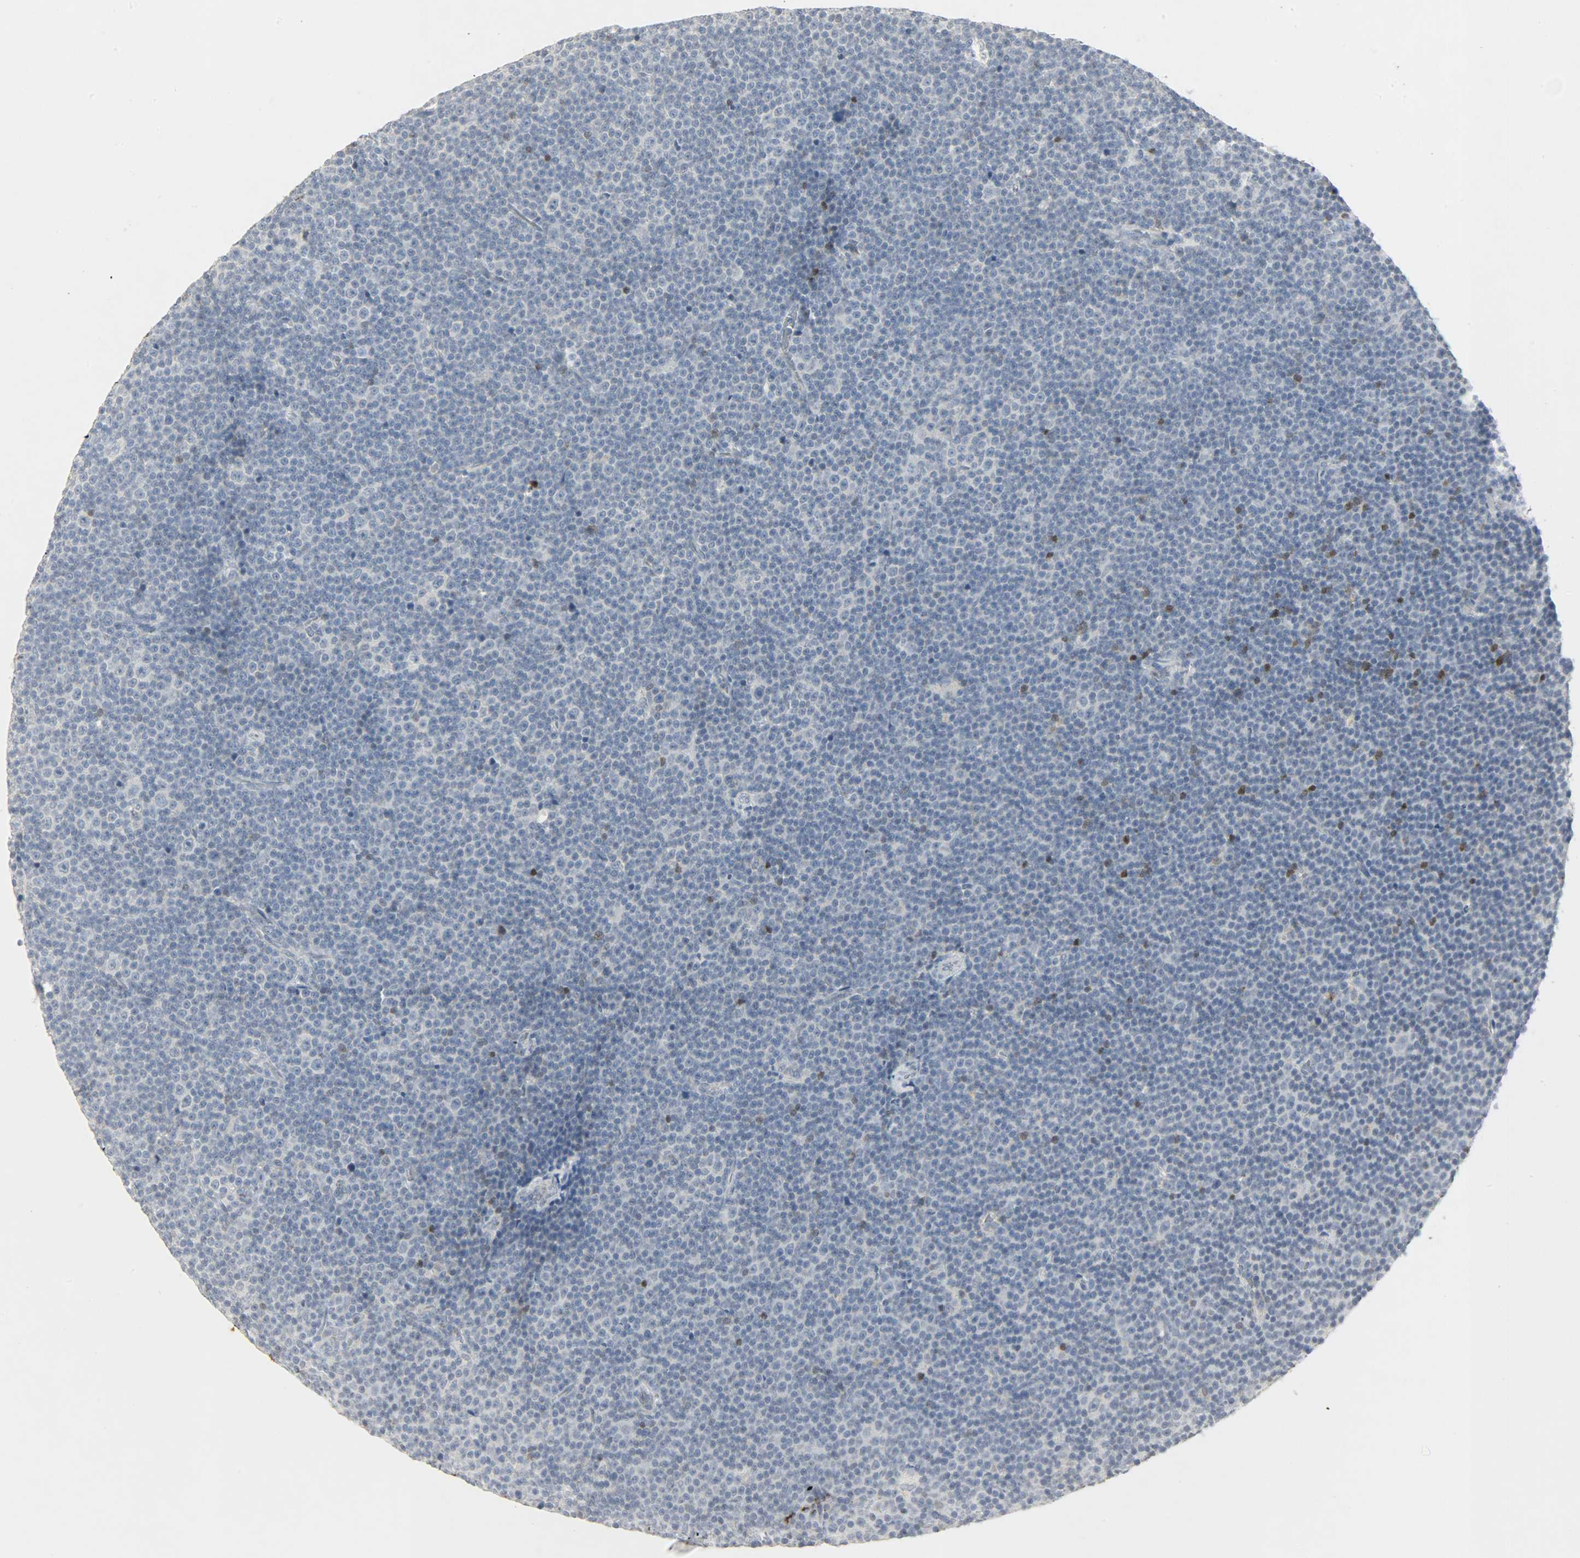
{"staining": {"intensity": "negative", "quantity": "none", "location": "none"}, "tissue": "lymphoma", "cell_type": "Tumor cells", "image_type": "cancer", "snomed": [{"axis": "morphology", "description": "Malignant lymphoma, non-Hodgkin's type, Low grade"}, {"axis": "topography", "description": "Lymph node"}], "caption": "High magnification brightfield microscopy of lymphoma stained with DAB (brown) and counterstained with hematoxylin (blue): tumor cells show no significant positivity.", "gene": "CAMK4", "patient": {"sex": "female", "age": 67}}